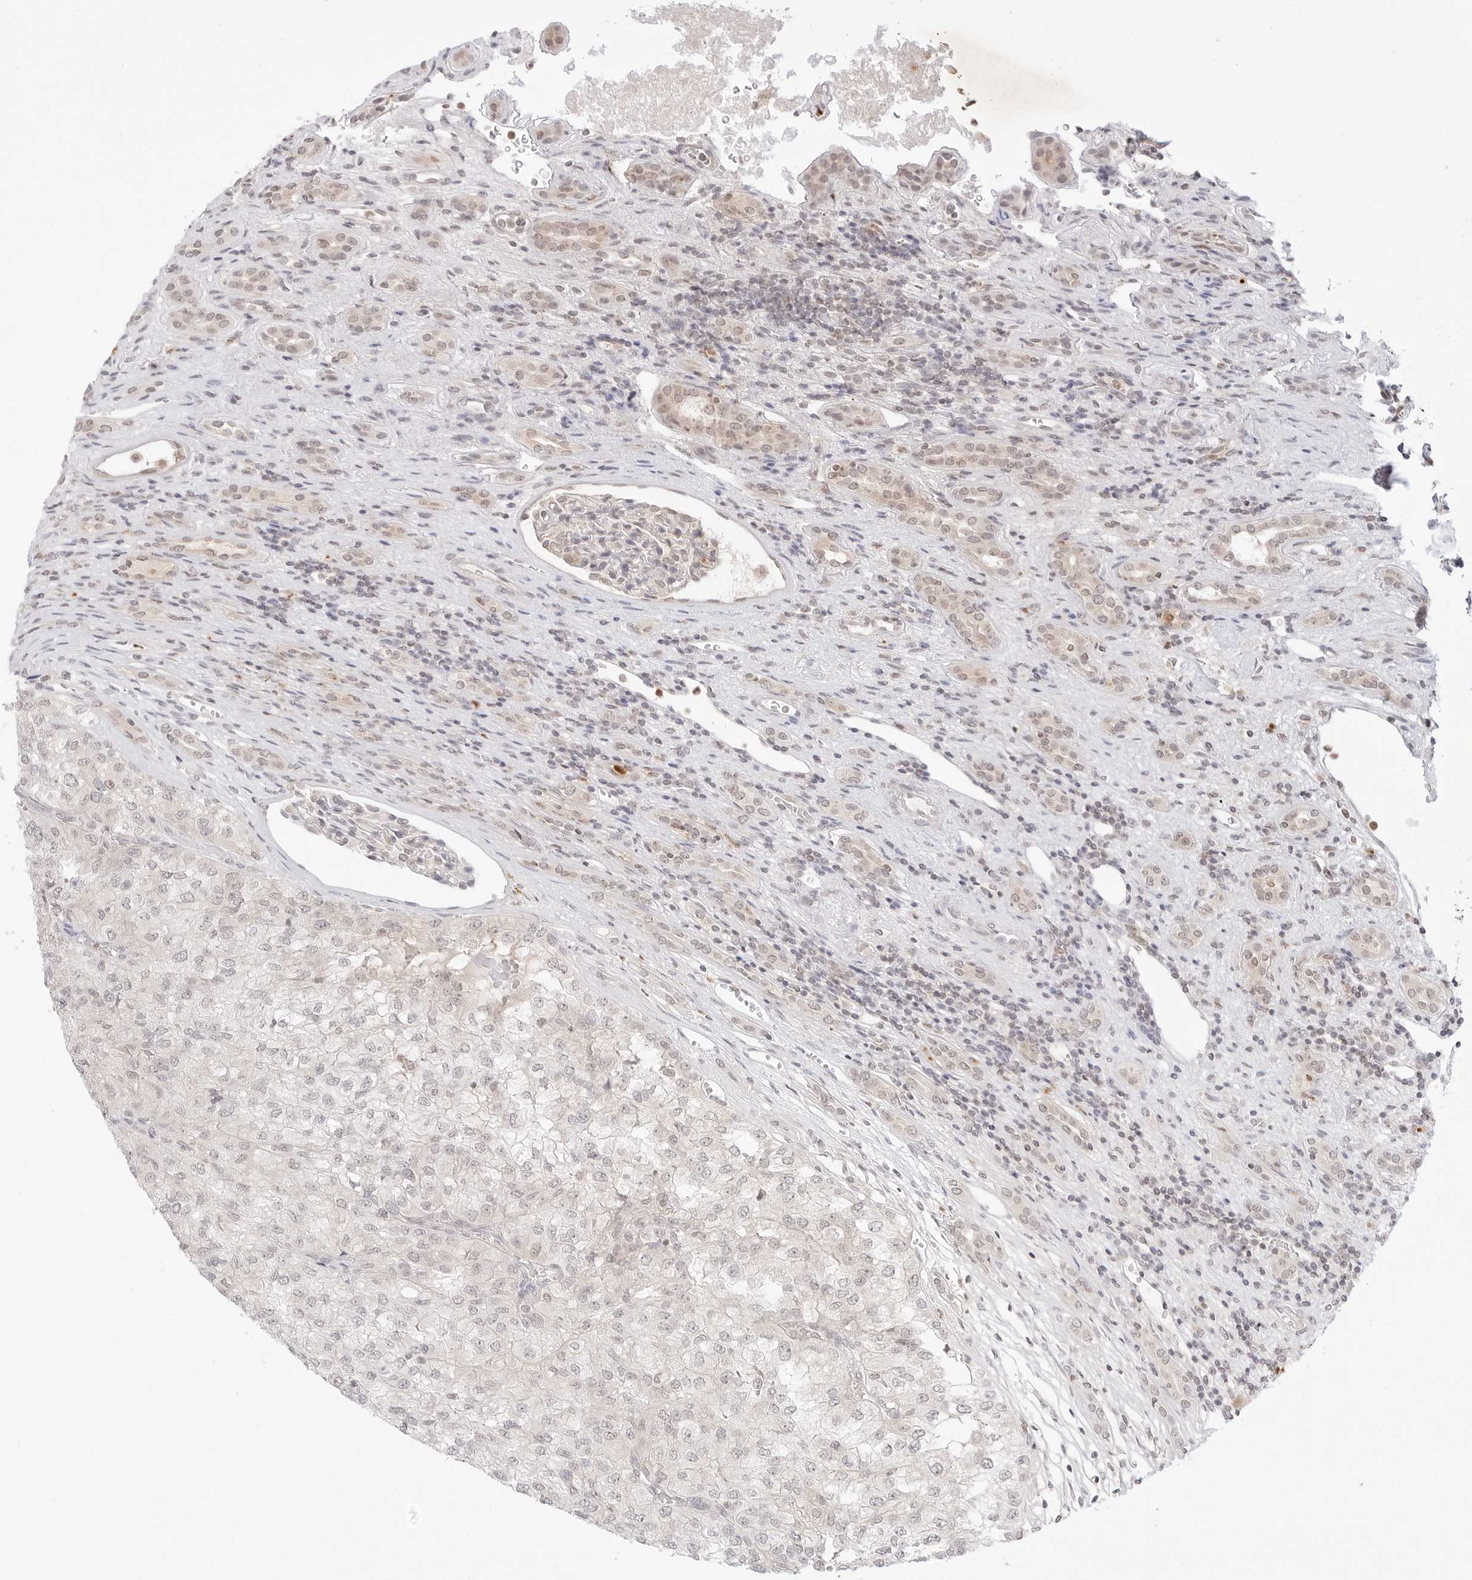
{"staining": {"intensity": "negative", "quantity": "none", "location": "none"}, "tissue": "renal cancer", "cell_type": "Tumor cells", "image_type": "cancer", "snomed": [{"axis": "morphology", "description": "Adenocarcinoma, NOS"}, {"axis": "topography", "description": "Kidney"}], "caption": "Renal adenocarcinoma was stained to show a protein in brown. There is no significant positivity in tumor cells. (Stains: DAB (3,3'-diaminobenzidine) immunohistochemistry with hematoxylin counter stain, Microscopy: brightfield microscopy at high magnification).", "gene": "GNAS", "patient": {"sex": "female", "age": 54}}